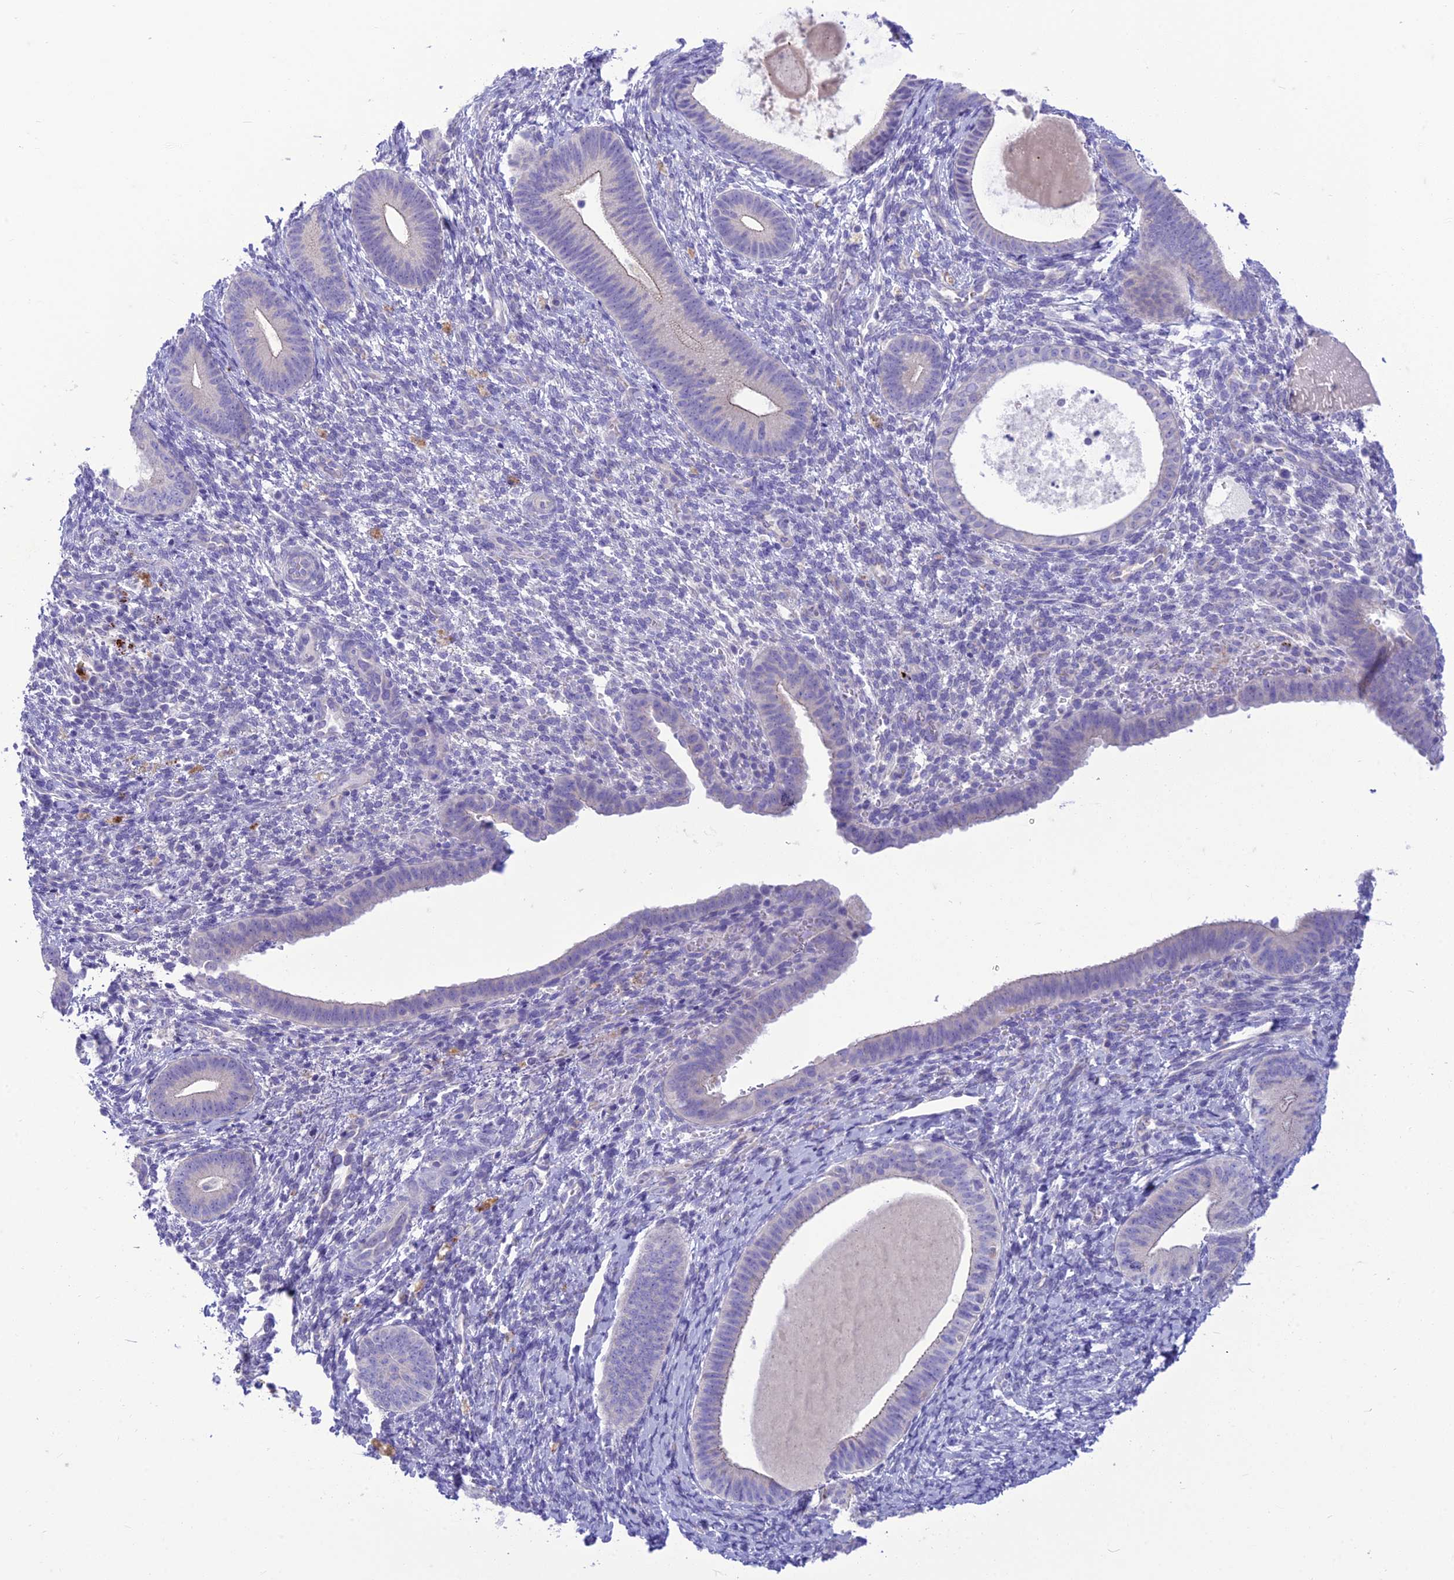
{"staining": {"intensity": "negative", "quantity": "none", "location": "none"}, "tissue": "endometrium", "cell_type": "Cells in endometrial stroma", "image_type": "normal", "snomed": [{"axis": "morphology", "description": "Normal tissue, NOS"}, {"axis": "topography", "description": "Endometrium"}], "caption": "Cells in endometrial stroma show no significant protein positivity in unremarkable endometrium. The staining was performed using DAB to visualize the protein expression in brown, while the nuclei were stained in blue with hematoxylin (Magnification: 20x).", "gene": "DHDH", "patient": {"sex": "female", "age": 65}}